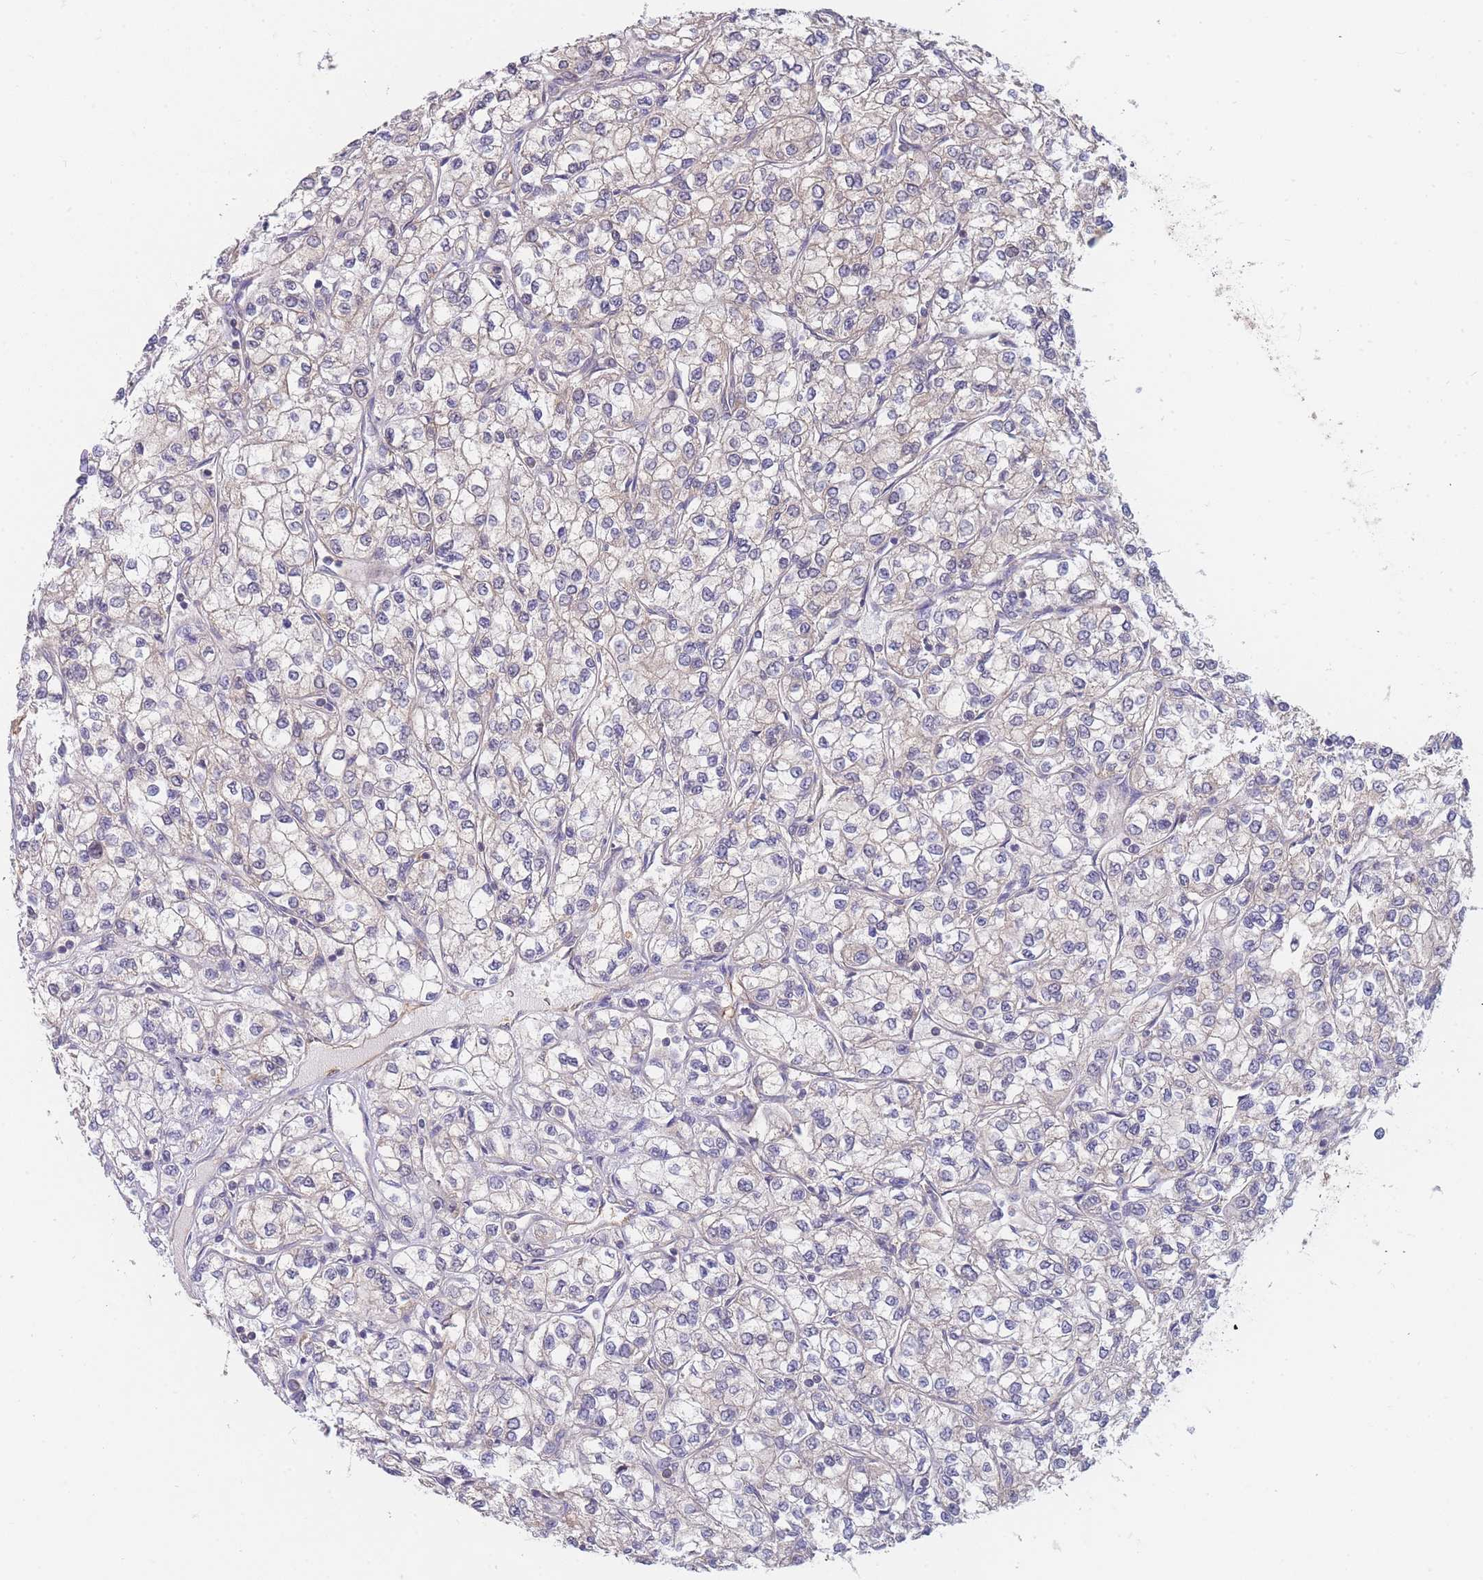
{"staining": {"intensity": "negative", "quantity": "none", "location": "none"}, "tissue": "renal cancer", "cell_type": "Tumor cells", "image_type": "cancer", "snomed": [{"axis": "morphology", "description": "Adenocarcinoma, NOS"}, {"axis": "topography", "description": "Kidney"}], "caption": "An immunohistochemistry photomicrograph of renal cancer is shown. There is no staining in tumor cells of renal cancer. (Brightfield microscopy of DAB immunohistochemistry at high magnification).", "gene": "MRPS18B", "patient": {"sex": "male", "age": 80}}